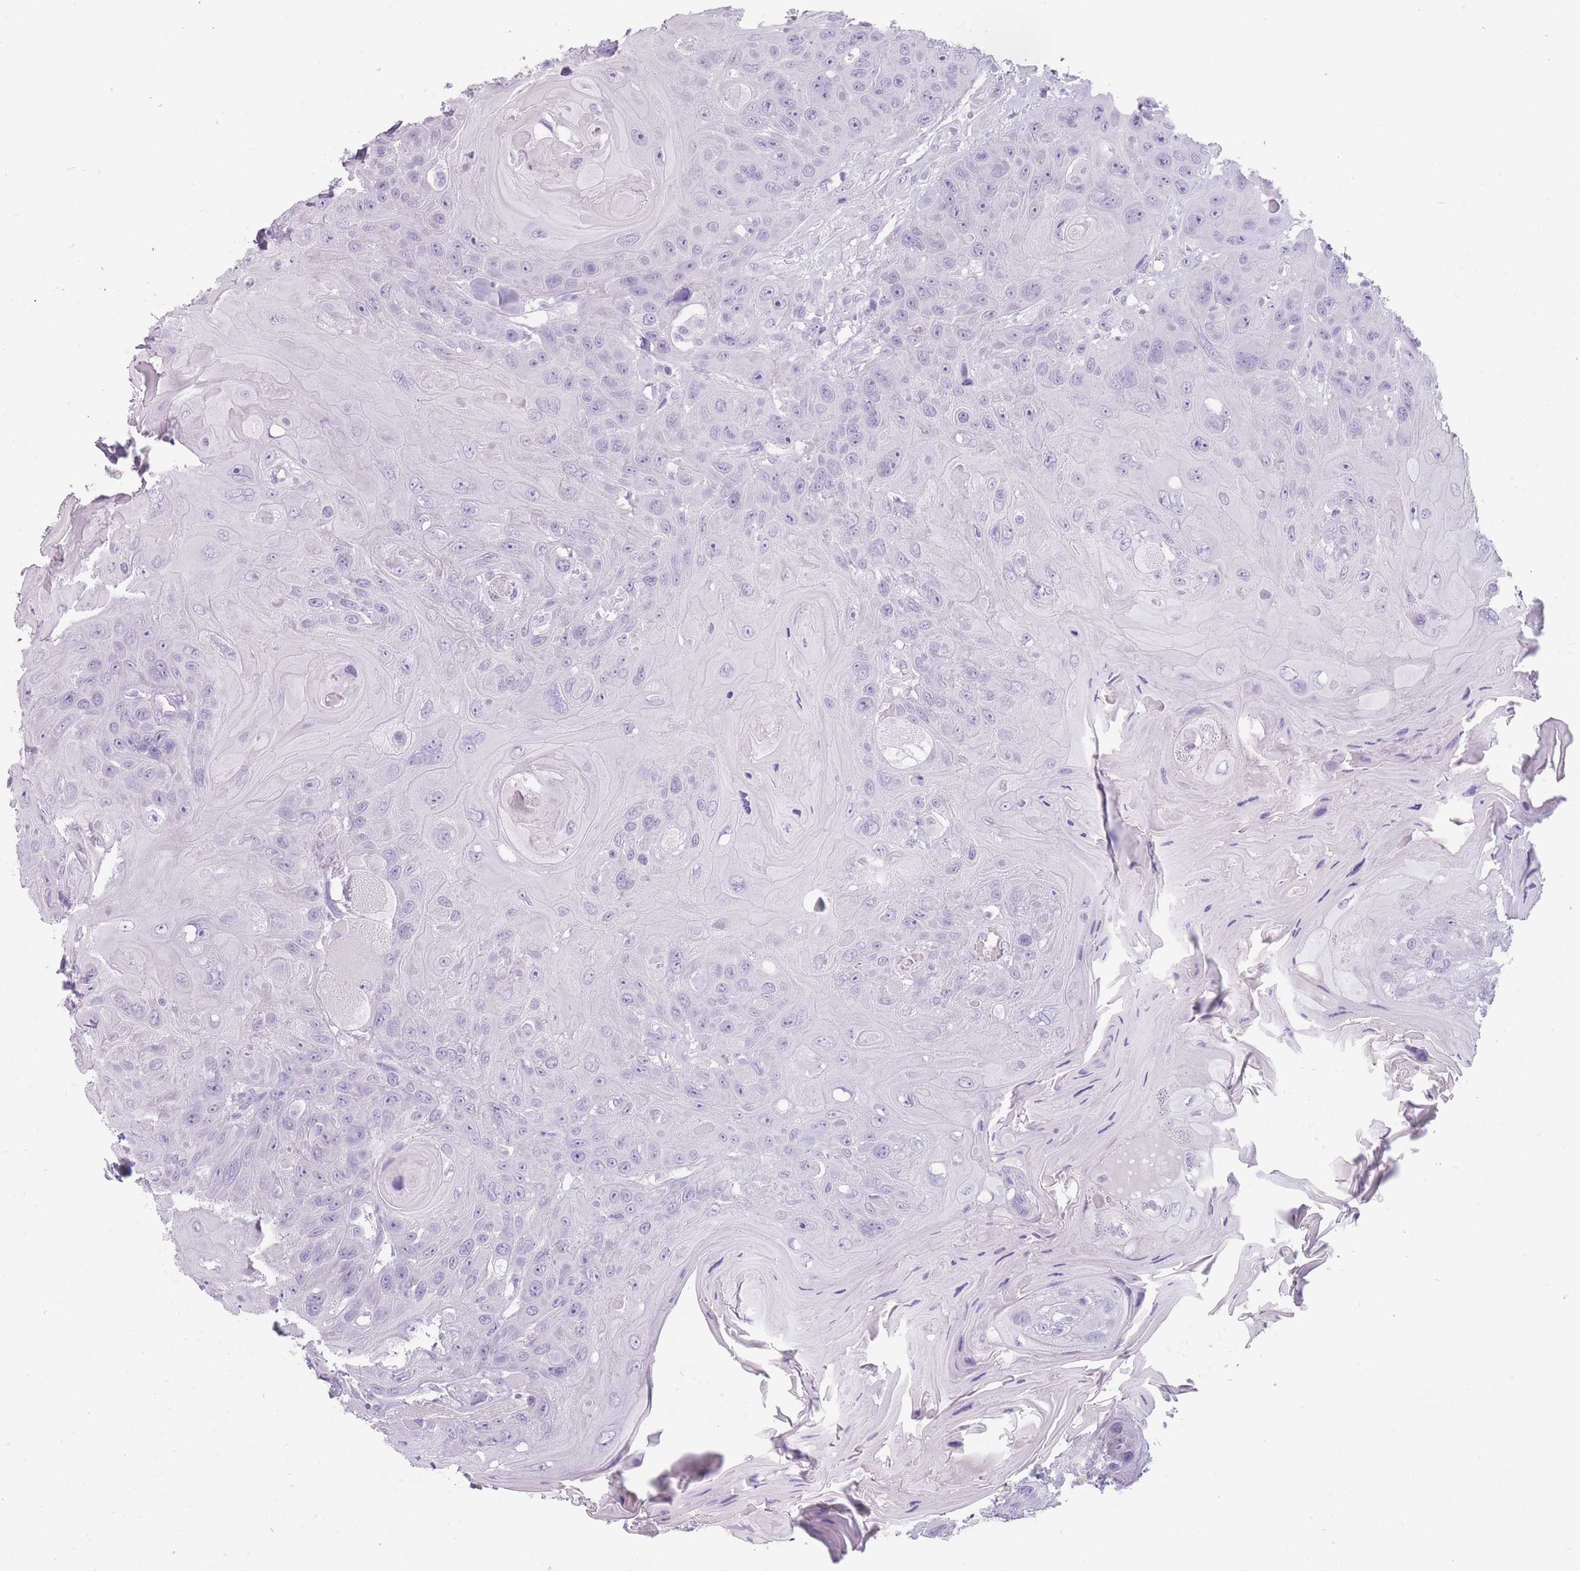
{"staining": {"intensity": "negative", "quantity": "none", "location": "none"}, "tissue": "head and neck cancer", "cell_type": "Tumor cells", "image_type": "cancer", "snomed": [{"axis": "morphology", "description": "Squamous cell carcinoma, NOS"}, {"axis": "topography", "description": "Head-Neck"}], "caption": "Tumor cells are negative for protein expression in human squamous cell carcinoma (head and neck). (Immunohistochemistry (ihc), brightfield microscopy, high magnification).", "gene": "CCNO", "patient": {"sex": "female", "age": 59}}